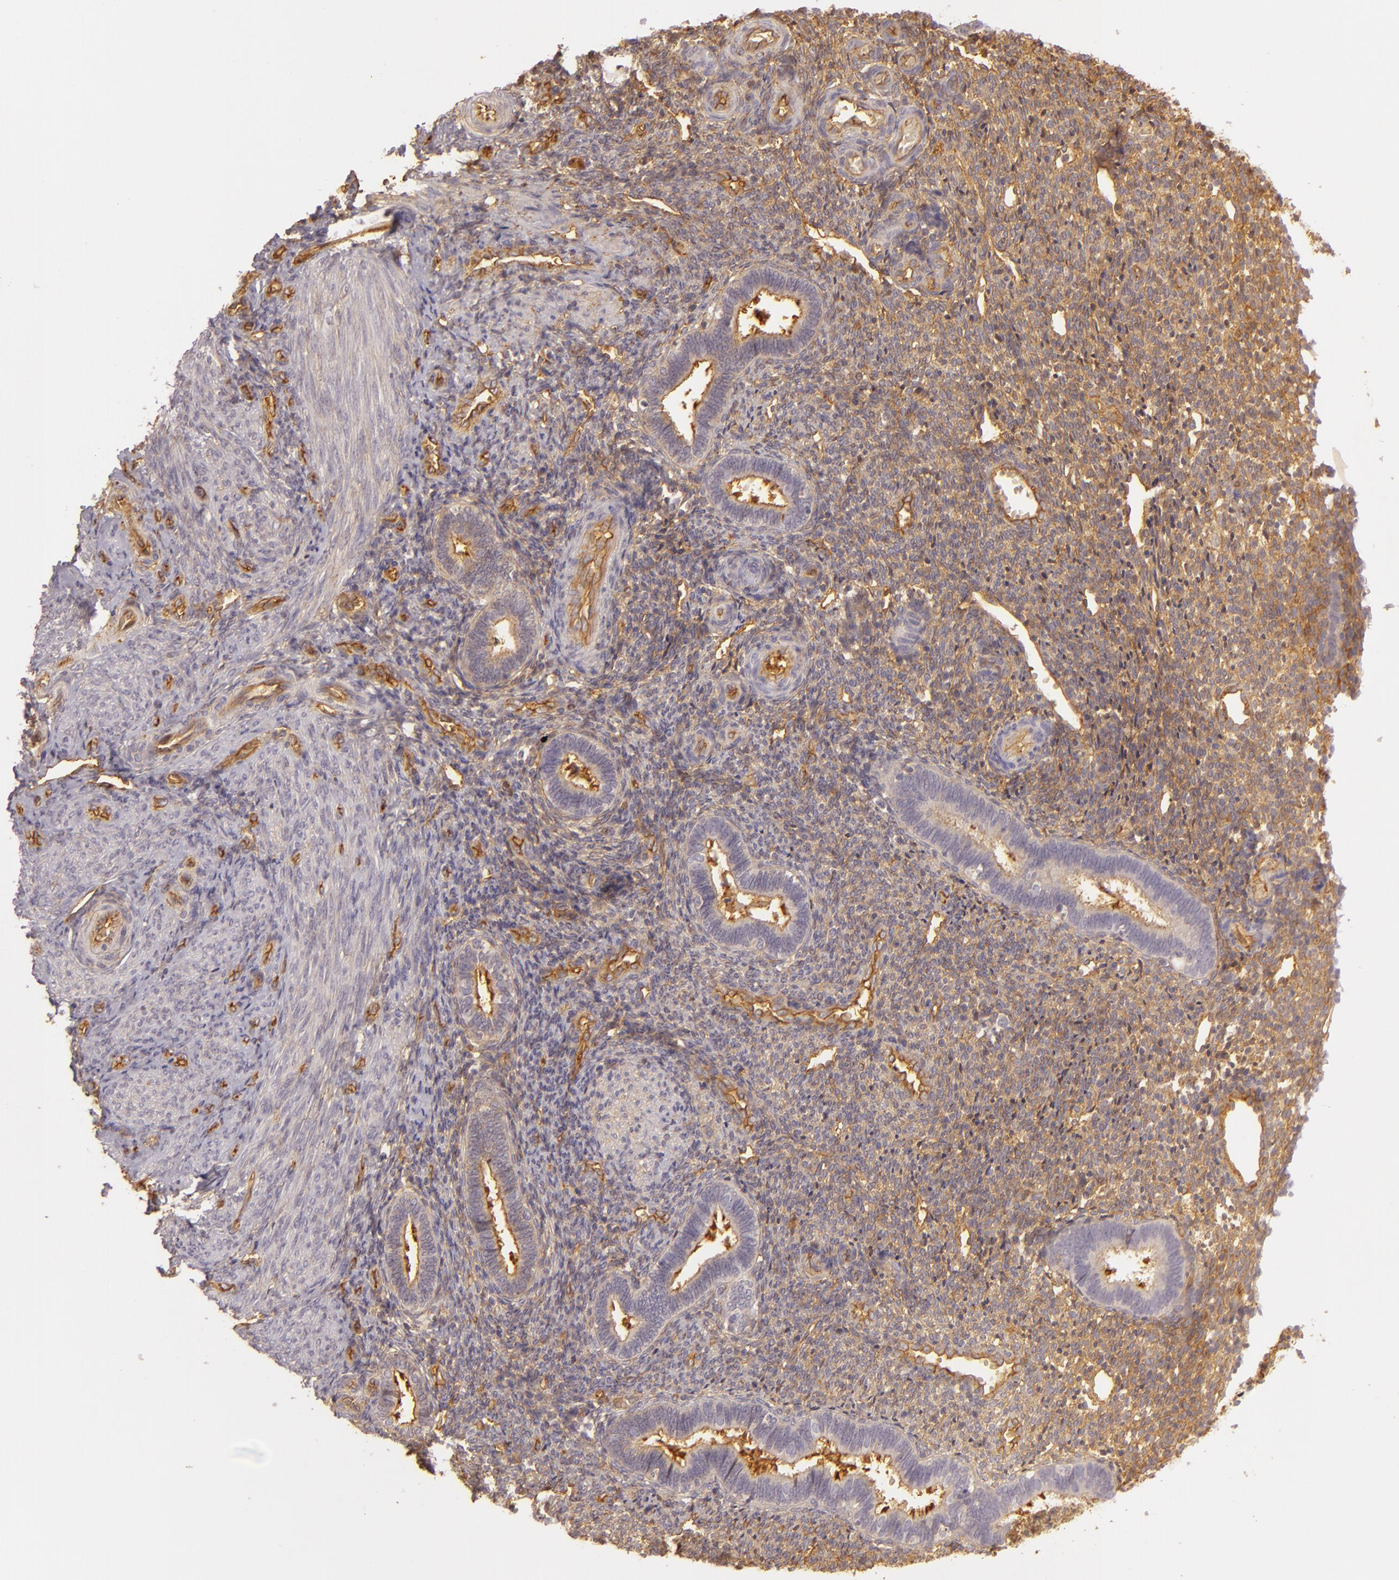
{"staining": {"intensity": "weak", "quantity": ">75%", "location": "cytoplasmic/membranous"}, "tissue": "endometrium", "cell_type": "Cells in endometrial stroma", "image_type": "normal", "snomed": [{"axis": "morphology", "description": "Normal tissue, NOS"}, {"axis": "topography", "description": "Endometrium"}], "caption": "Immunohistochemical staining of normal endometrium exhibits low levels of weak cytoplasmic/membranous positivity in about >75% of cells in endometrial stroma.", "gene": "CD59", "patient": {"sex": "female", "age": 27}}